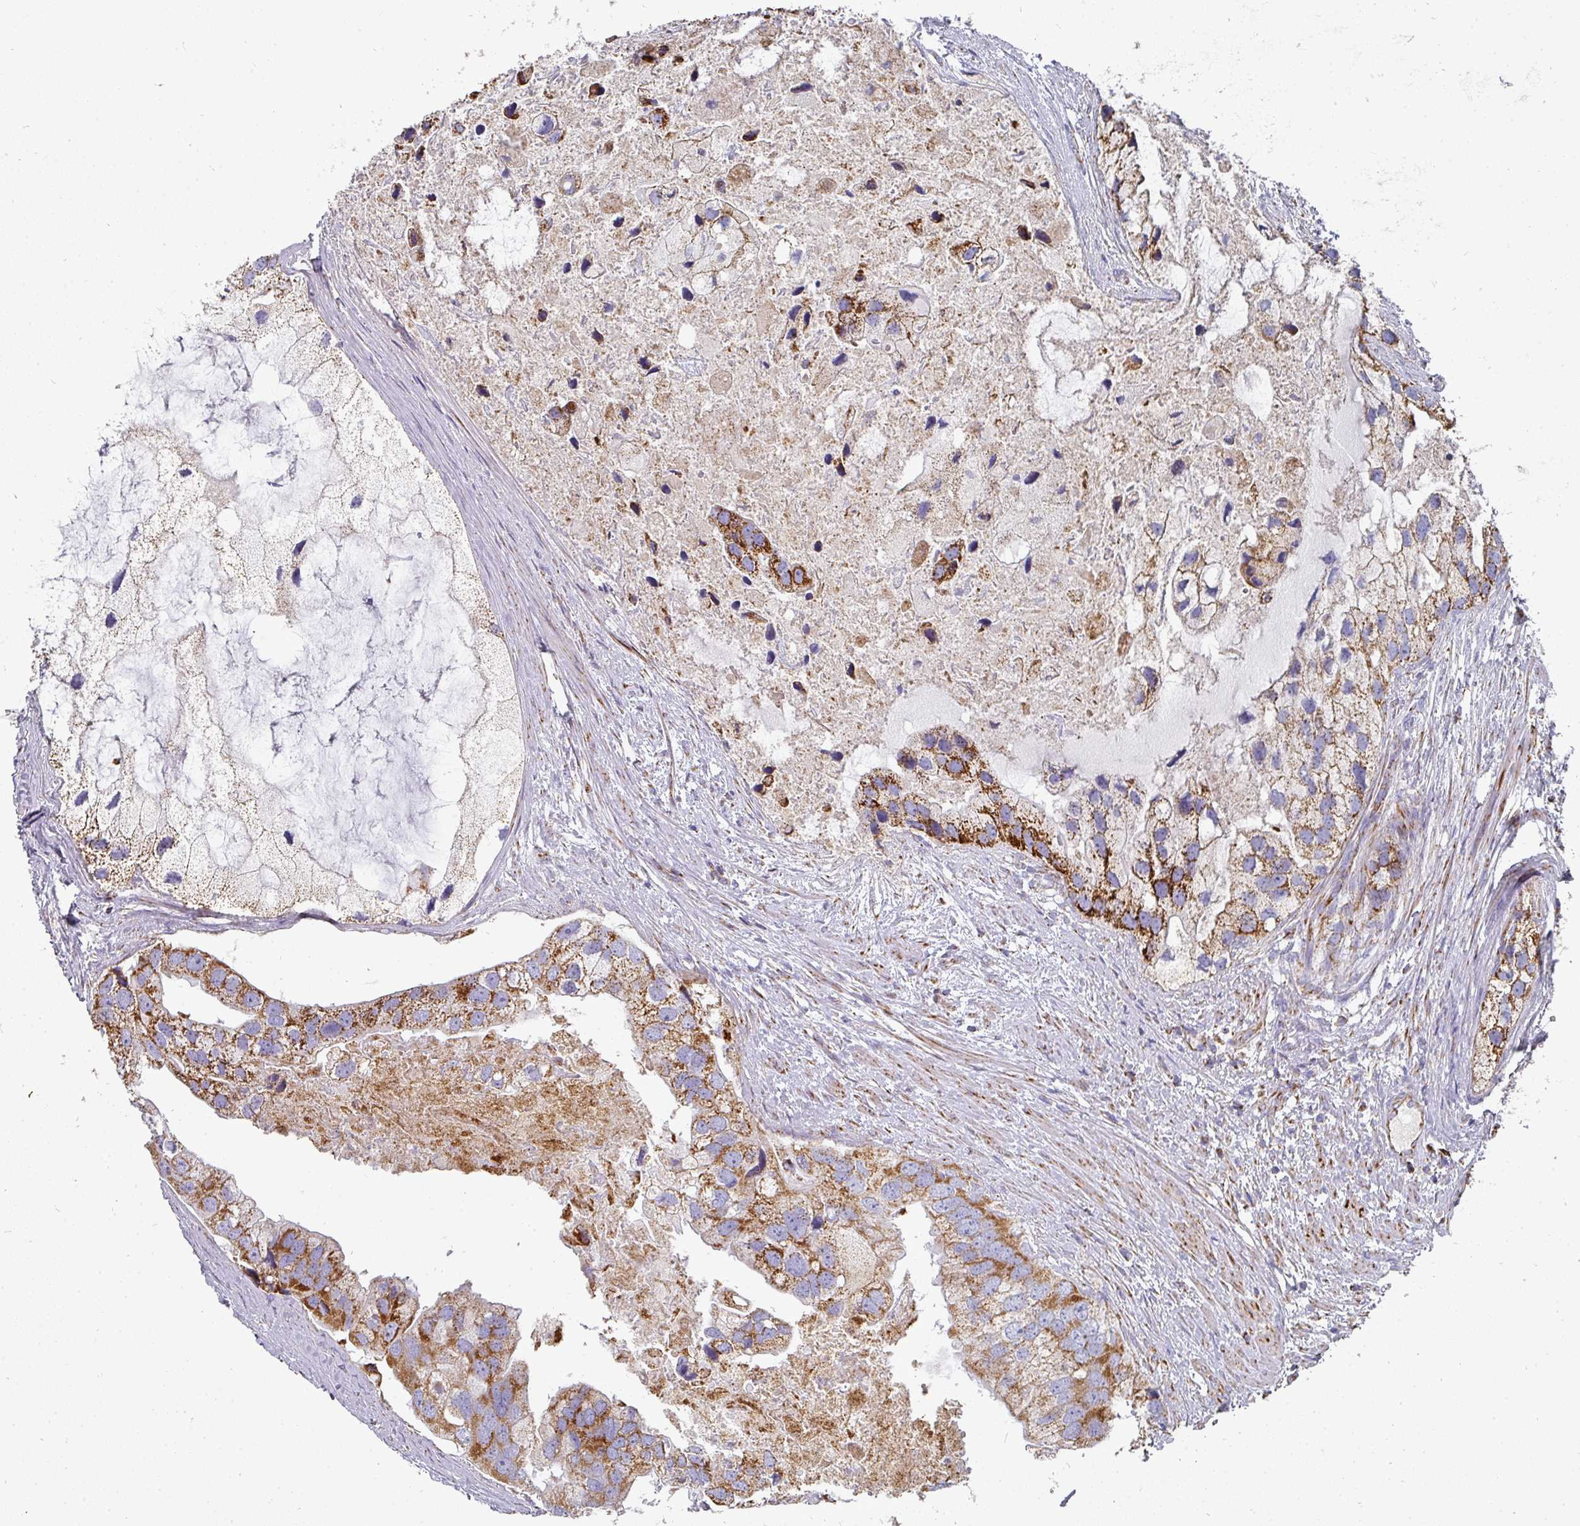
{"staining": {"intensity": "strong", "quantity": ">75%", "location": "cytoplasmic/membranous"}, "tissue": "prostate cancer", "cell_type": "Tumor cells", "image_type": "cancer", "snomed": [{"axis": "morphology", "description": "Adenocarcinoma, High grade"}, {"axis": "topography", "description": "Prostate"}], "caption": "This is a histology image of IHC staining of prostate cancer, which shows strong expression in the cytoplasmic/membranous of tumor cells.", "gene": "UQCRFS1", "patient": {"sex": "male", "age": 62}}